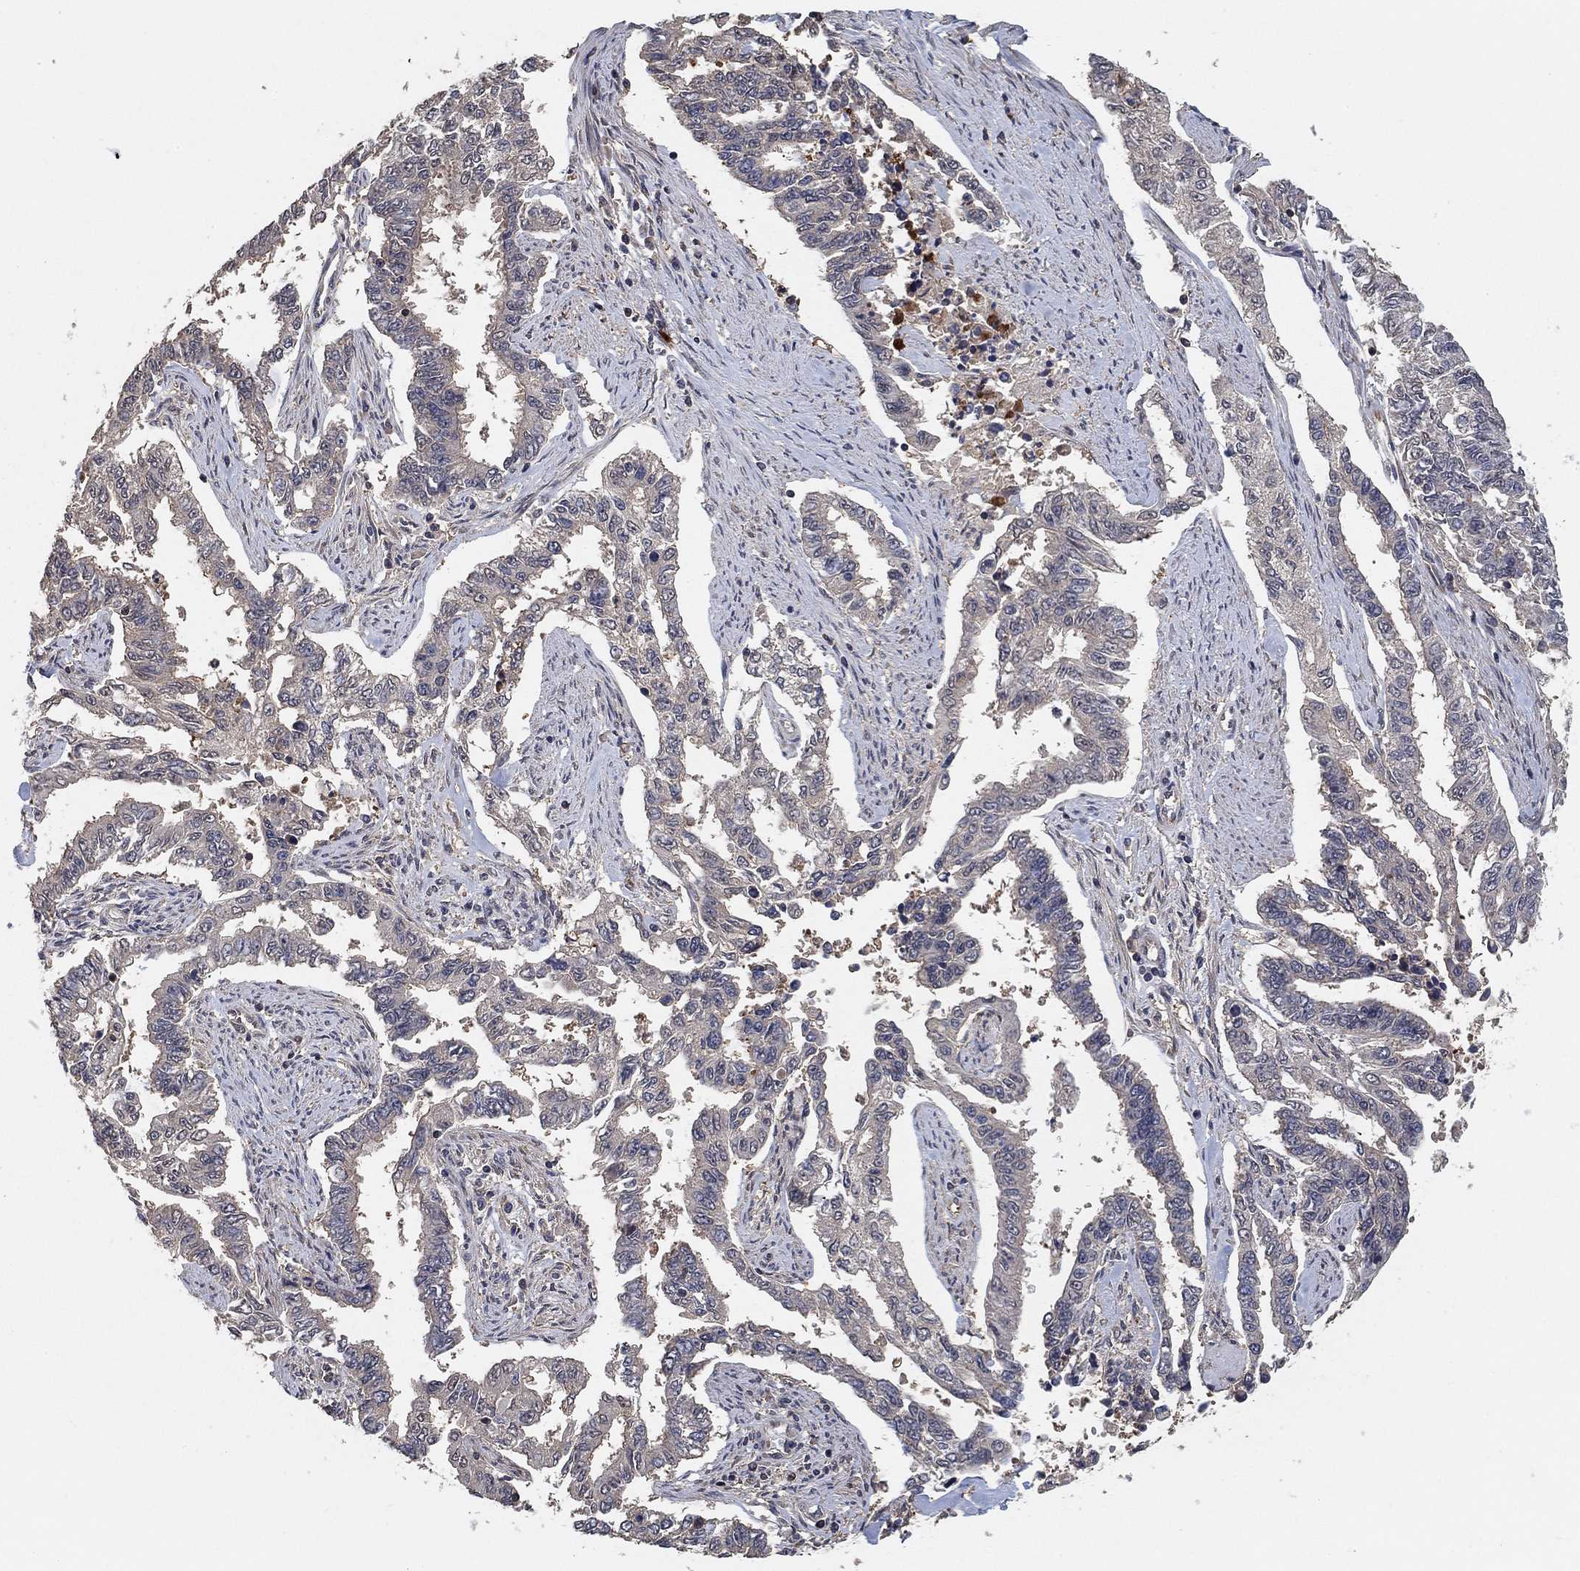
{"staining": {"intensity": "negative", "quantity": "none", "location": "none"}, "tissue": "endometrial cancer", "cell_type": "Tumor cells", "image_type": "cancer", "snomed": [{"axis": "morphology", "description": "Adenocarcinoma, NOS"}, {"axis": "topography", "description": "Uterus"}], "caption": "The immunohistochemistry (IHC) histopathology image has no significant expression in tumor cells of endometrial cancer tissue.", "gene": "CCDC43", "patient": {"sex": "female", "age": 59}}